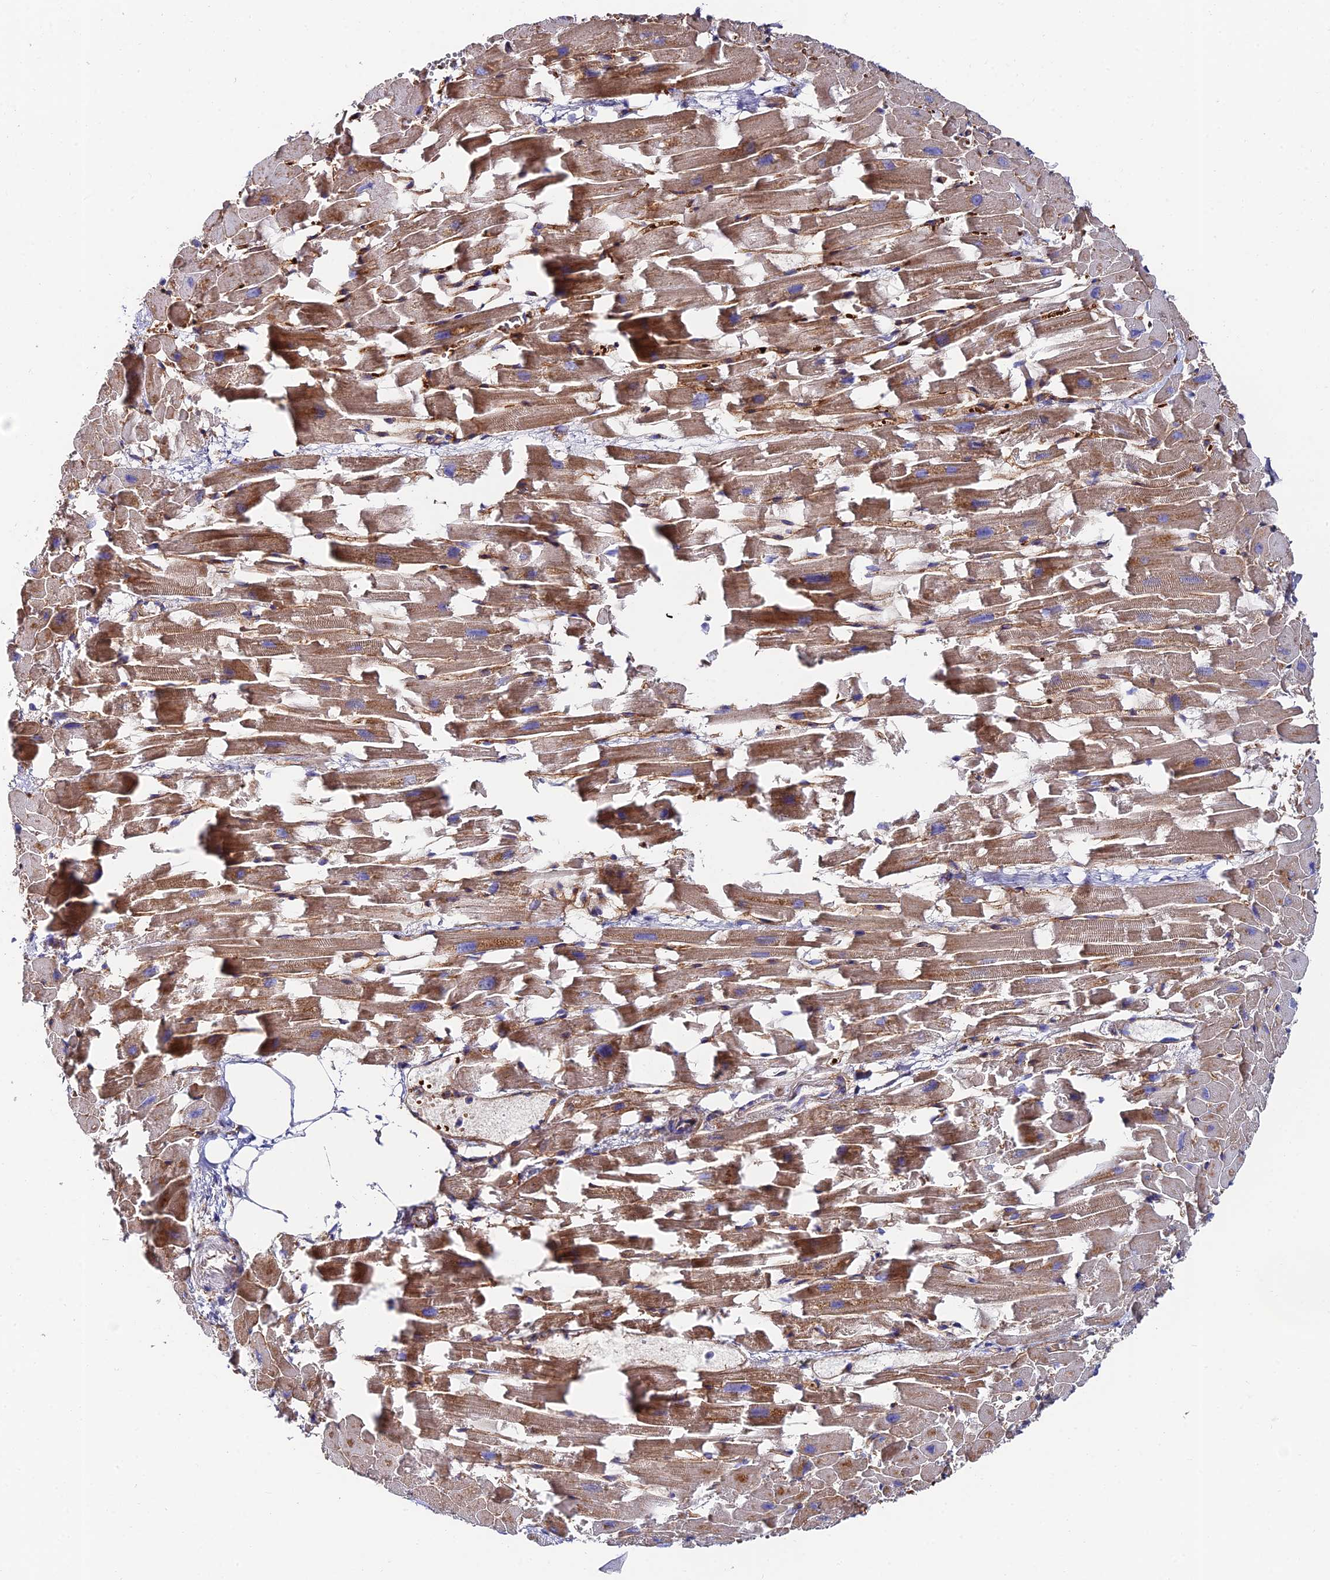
{"staining": {"intensity": "moderate", "quantity": ">75%", "location": "cytoplasmic/membranous"}, "tissue": "heart muscle", "cell_type": "Cardiomyocytes", "image_type": "normal", "snomed": [{"axis": "morphology", "description": "Normal tissue, NOS"}, {"axis": "topography", "description": "Heart"}], "caption": "Heart muscle stained for a protein (brown) exhibits moderate cytoplasmic/membranous positive expression in approximately >75% of cardiomyocytes.", "gene": "ADGRF3", "patient": {"sex": "female", "age": 64}}